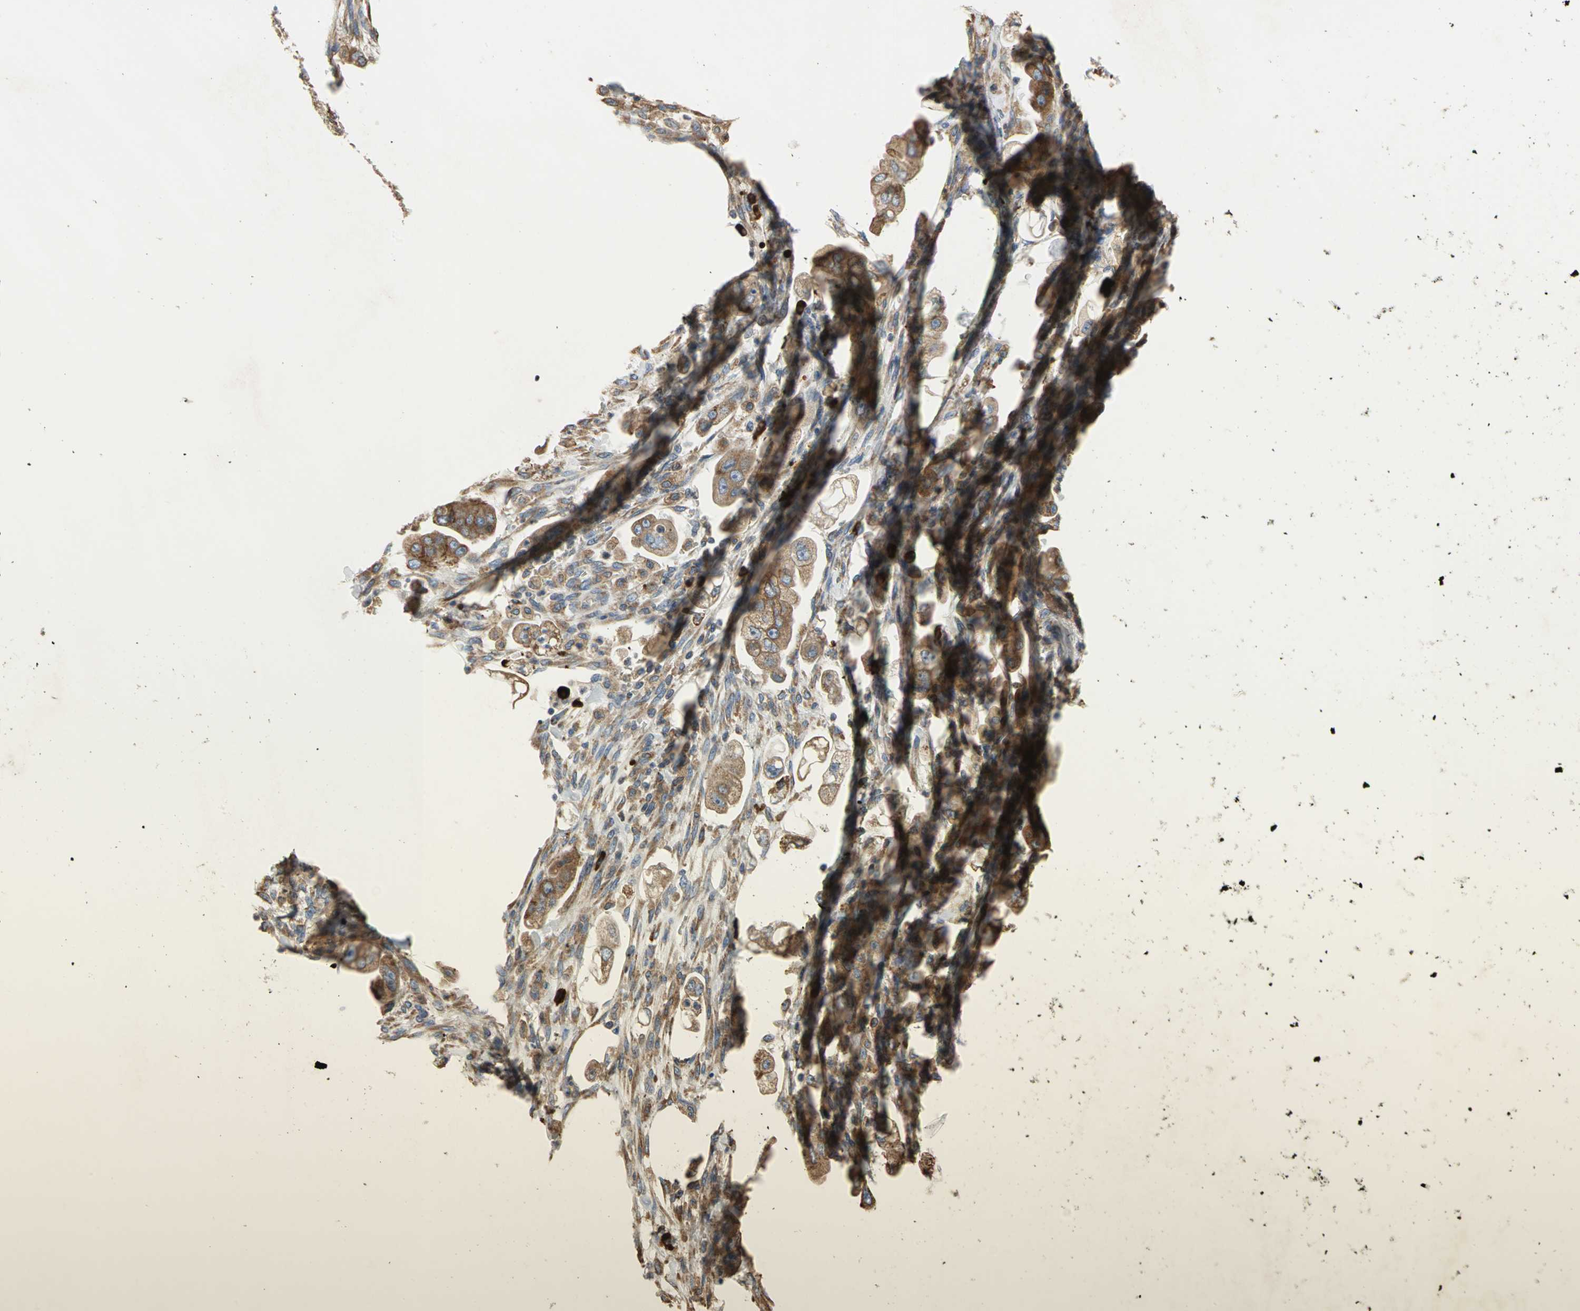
{"staining": {"intensity": "moderate", "quantity": ">75%", "location": "cytoplasmic/membranous"}, "tissue": "stomach cancer", "cell_type": "Tumor cells", "image_type": "cancer", "snomed": [{"axis": "morphology", "description": "Adenocarcinoma, NOS"}, {"axis": "topography", "description": "Stomach"}], "caption": "The histopathology image shows immunohistochemical staining of stomach cancer (adenocarcinoma). There is moderate cytoplasmic/membranous expression is seen in approximately >75% of tumor cells.", "gene": "SDF2L1", "patient": {"sex": "male", "age": 62}}